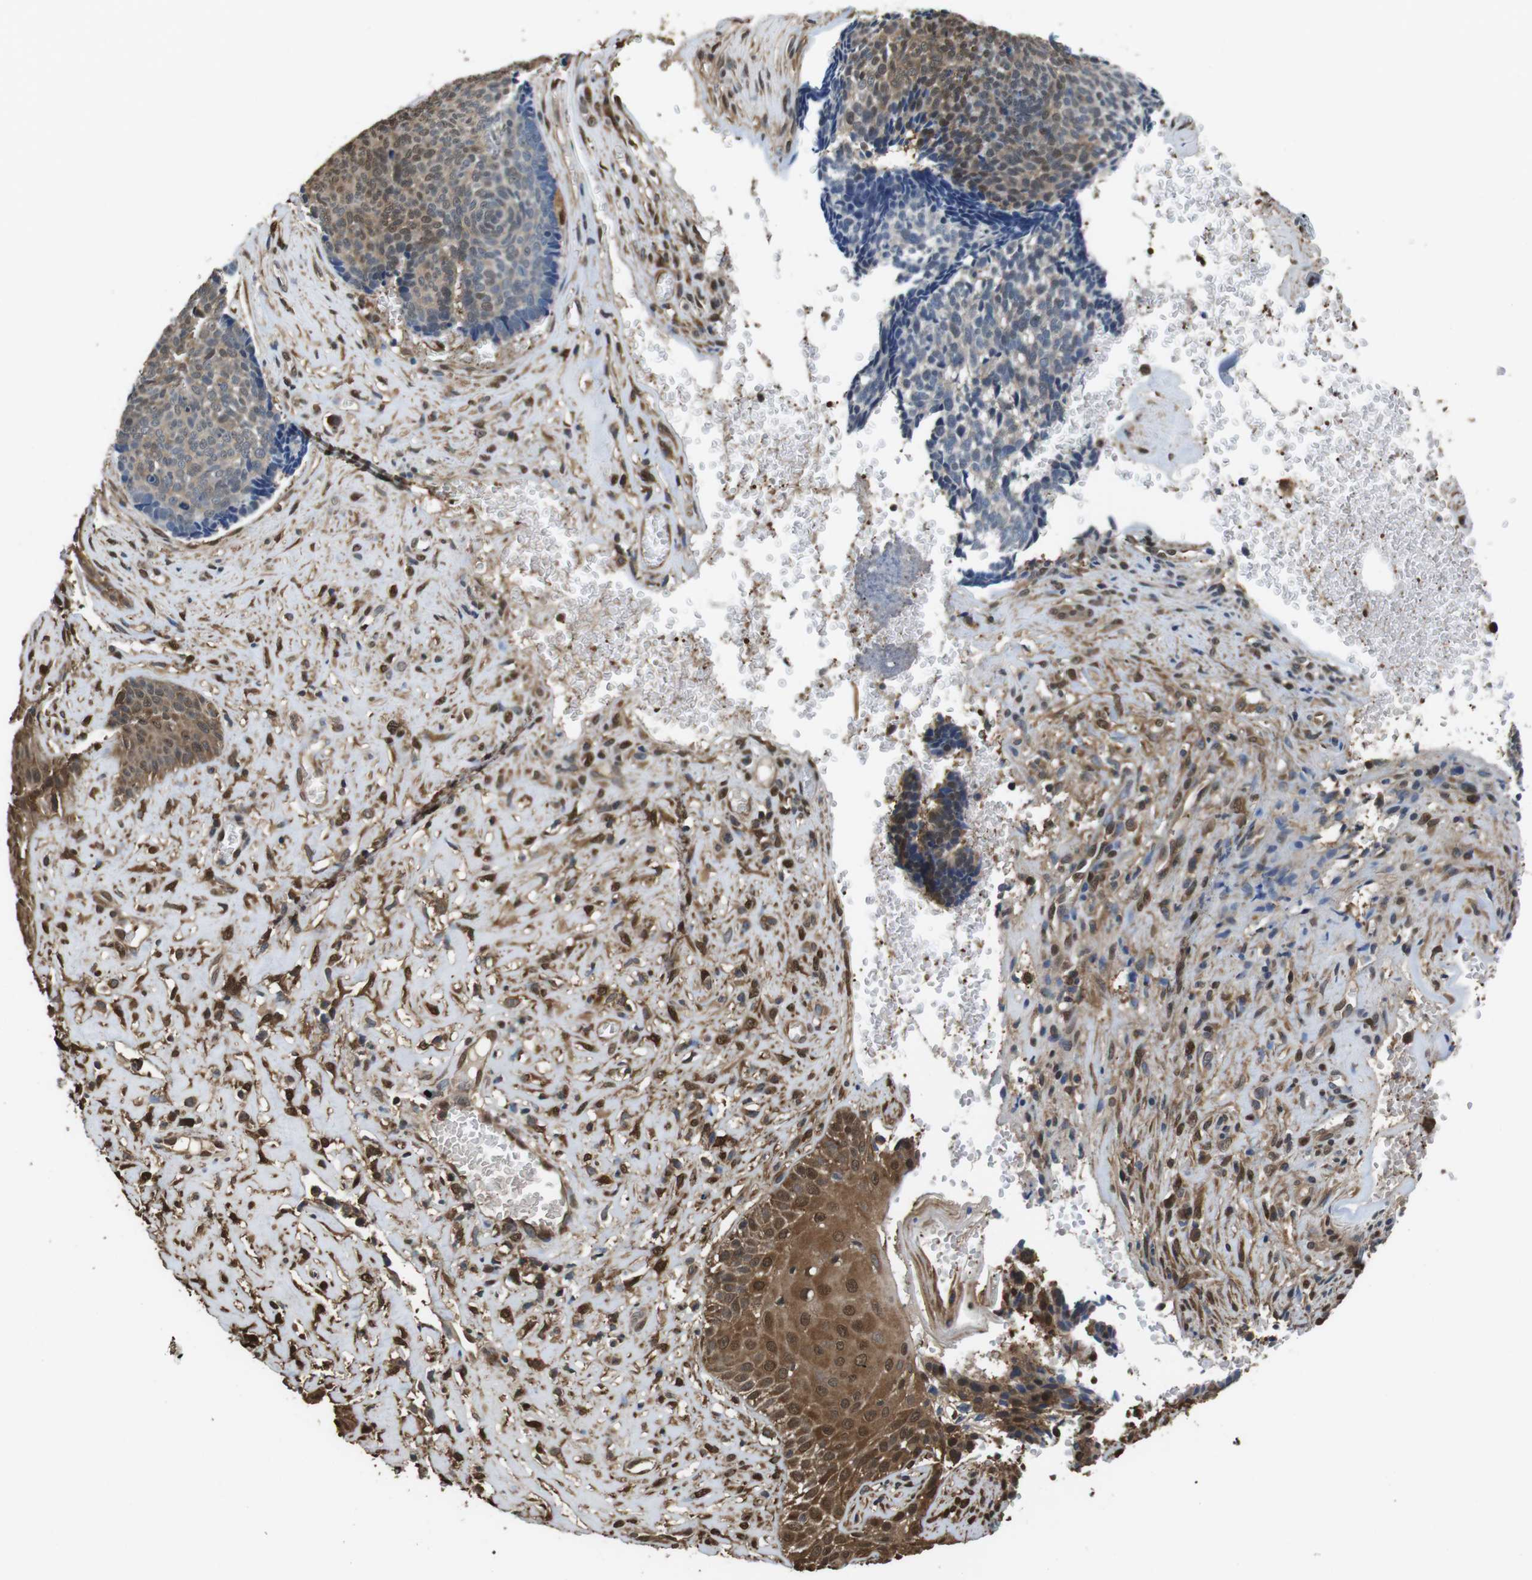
{"staining": {"intensity": "moderate", "quantity": "25%-75%", "location": "cytoplasmic/membranous,nuclear"}, "tissue": "skin cancer", "cell_type": "Tumor cells", "image_type": "cancer", "snomed": [{"axis": "morphology", "description": "Basal cell carcinoma"}, {"axis": "topography", "description": "Skin"}], "caption": "Immunohistochemical staining of human basal cell carcinoma (skin) shows medium levels of moderate cytoplasmic/membranous and nuclear staining in approximately 25%-75% of tumor cells. The staining is performed using DAB brown chromogen to label protein expression. The nuclei are counter-stained blue using hematoxylin.", "gene": "LDHA", "patient": {"sex": "male", "age": 84}}